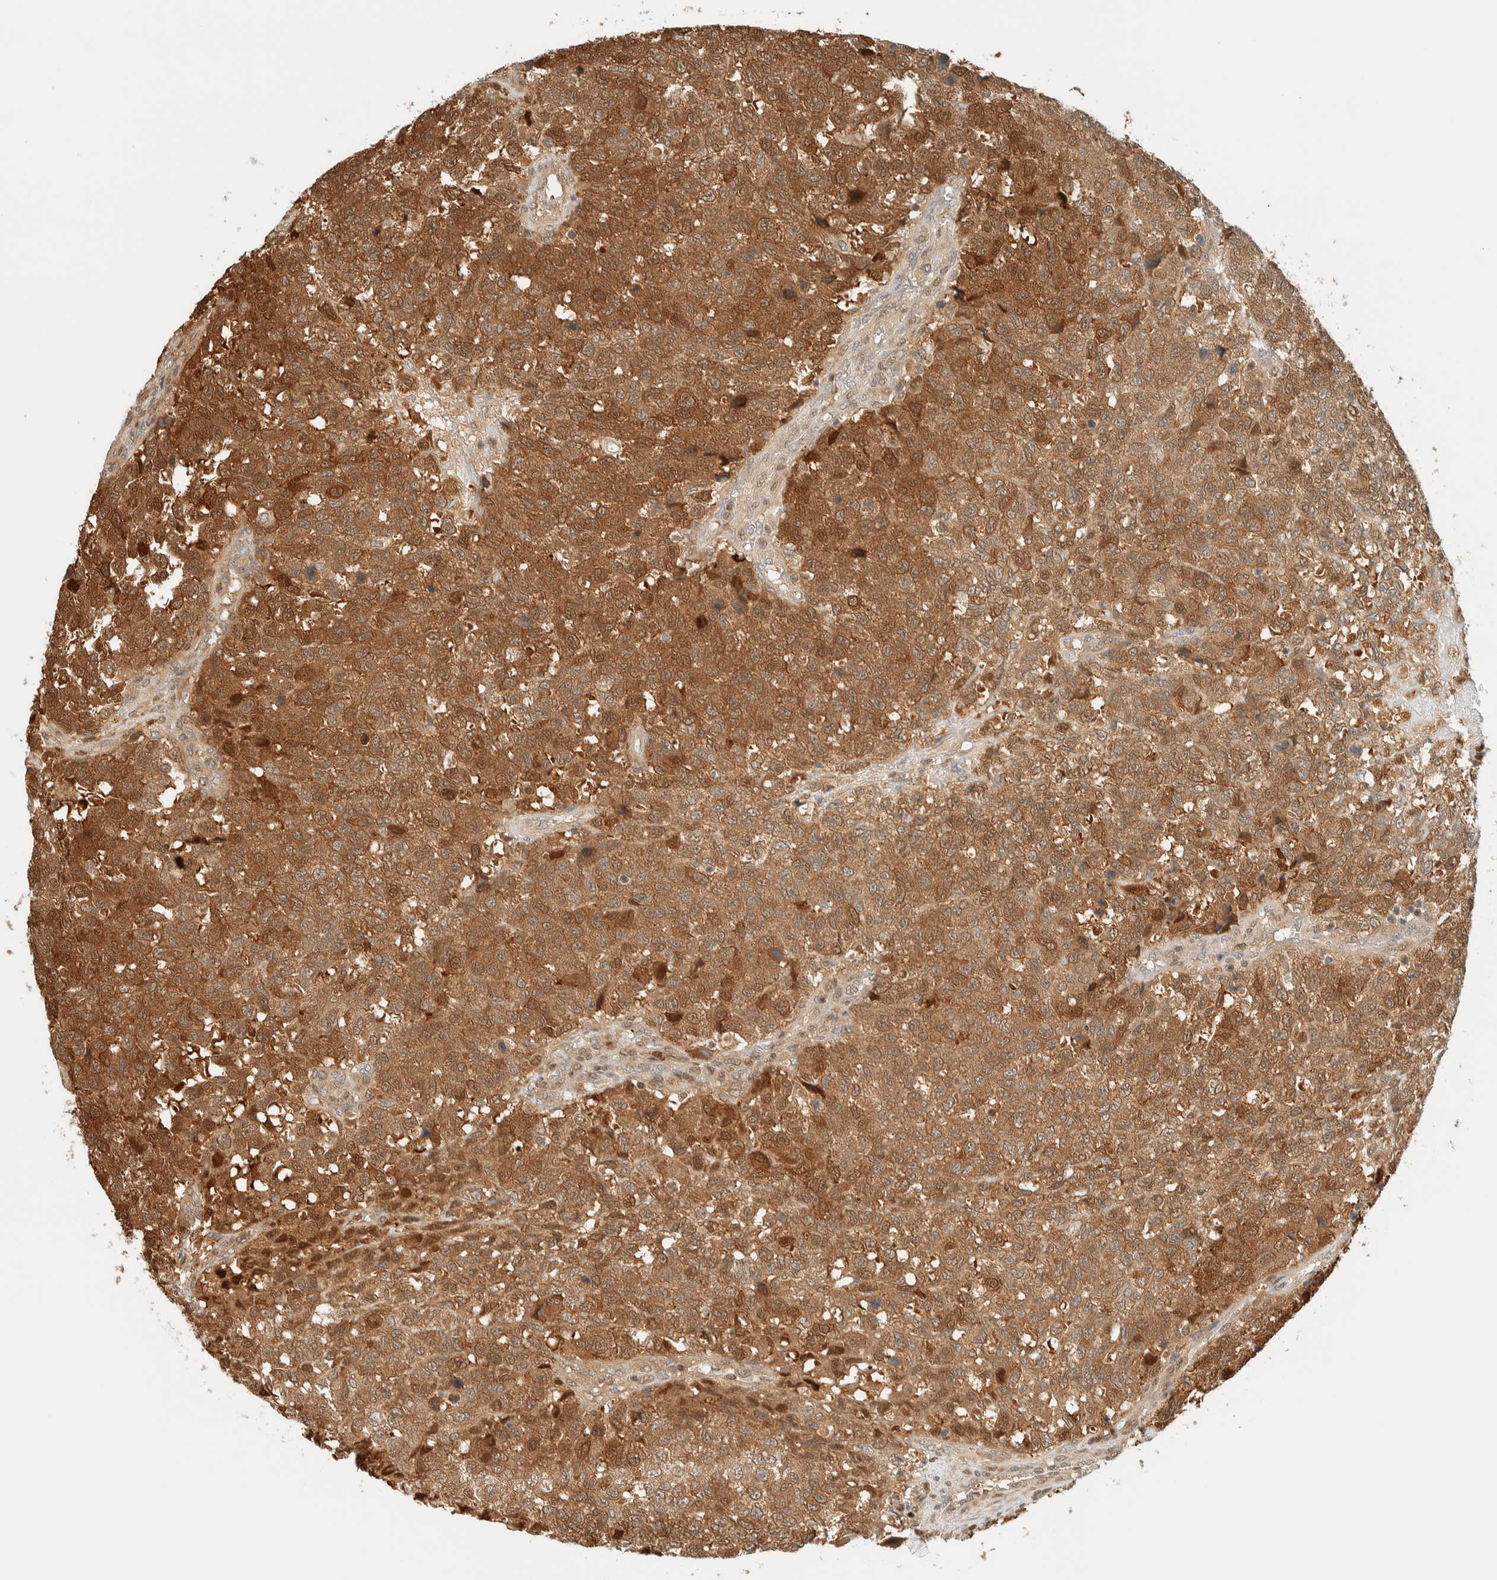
{"staining": {"intensity": "moderate", "quantity": ">75%", "location": "cytoplasmic/membranous"}, "tissue": "testis cancer", "cell_type": "Tumor cells", "image_type": "cancer", "snomed": [{"axis": "morphology", "description": "Seminoma, NOS"}, {"axis": "topography", "description": "Testis"}], "caption": "Human testis cancer (seminoma) stained for a protein (brown) displays moderate cytoplasmic/membranous positive expression in about >75% of tumor cells.", "gene": "ZBTB37", "patient": {"sex": "male", "age": 59}}